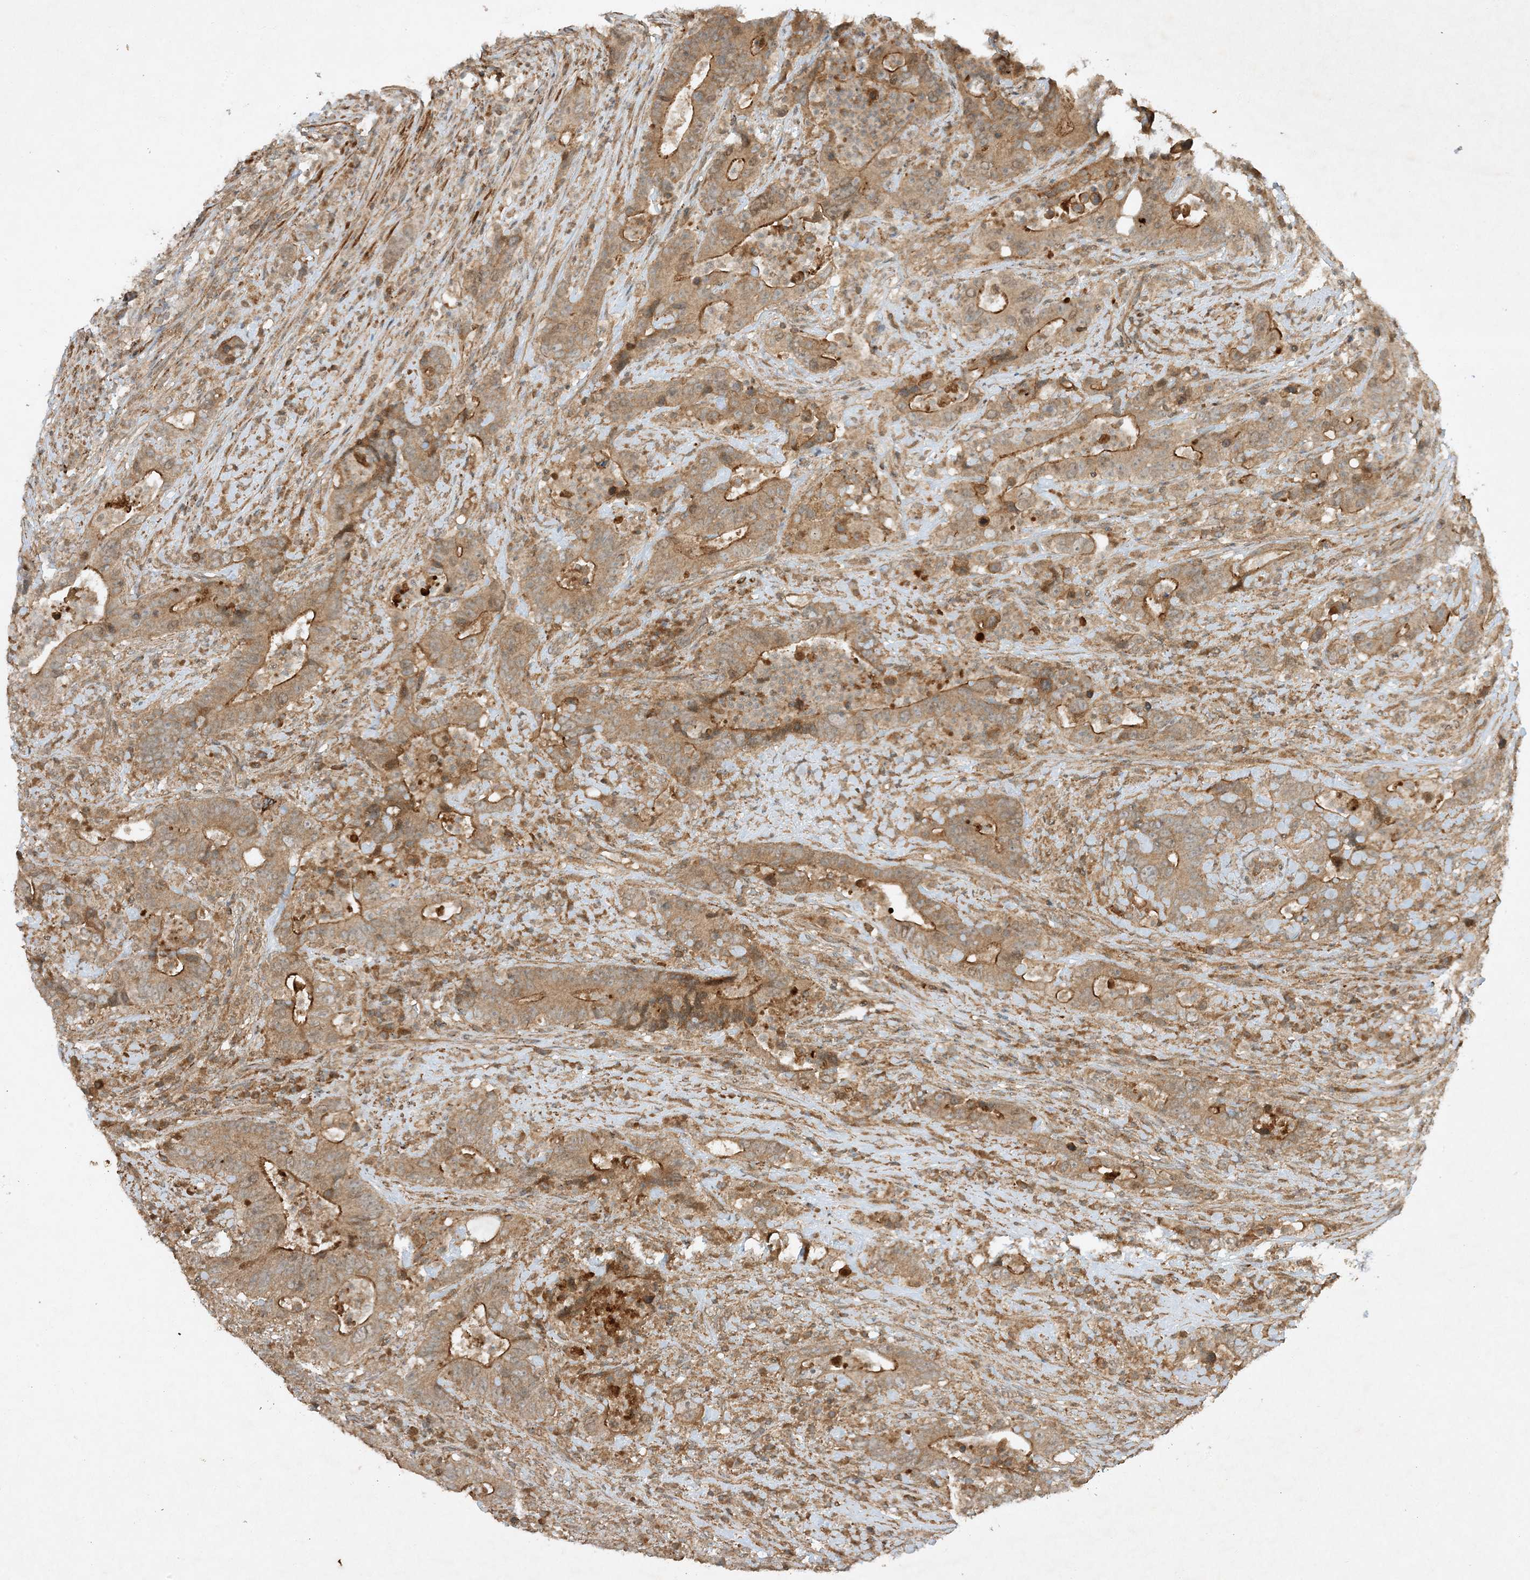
{"staining": {"intensity": "moderate", "quantity": ">75%", "location": "cytoplasmic/membranous"}, "tissue": "colorectal cancer", "cell_type": "Tumor cells", "image_type": "cancer", "snomed": [{"axis": "morphology", "description": "Adenocarcinoma, NOS"}, {"axis": "topography", "description": "Colon"}], "caption": "Colorectal adenocarcinoma stained with immunohistochemistry (IHC) shows moderate cytoplasmic/membranous staining in about >75% of tumor cells.", "gene": "XRN1", "patient": {"sex": "female", "age": 75}}